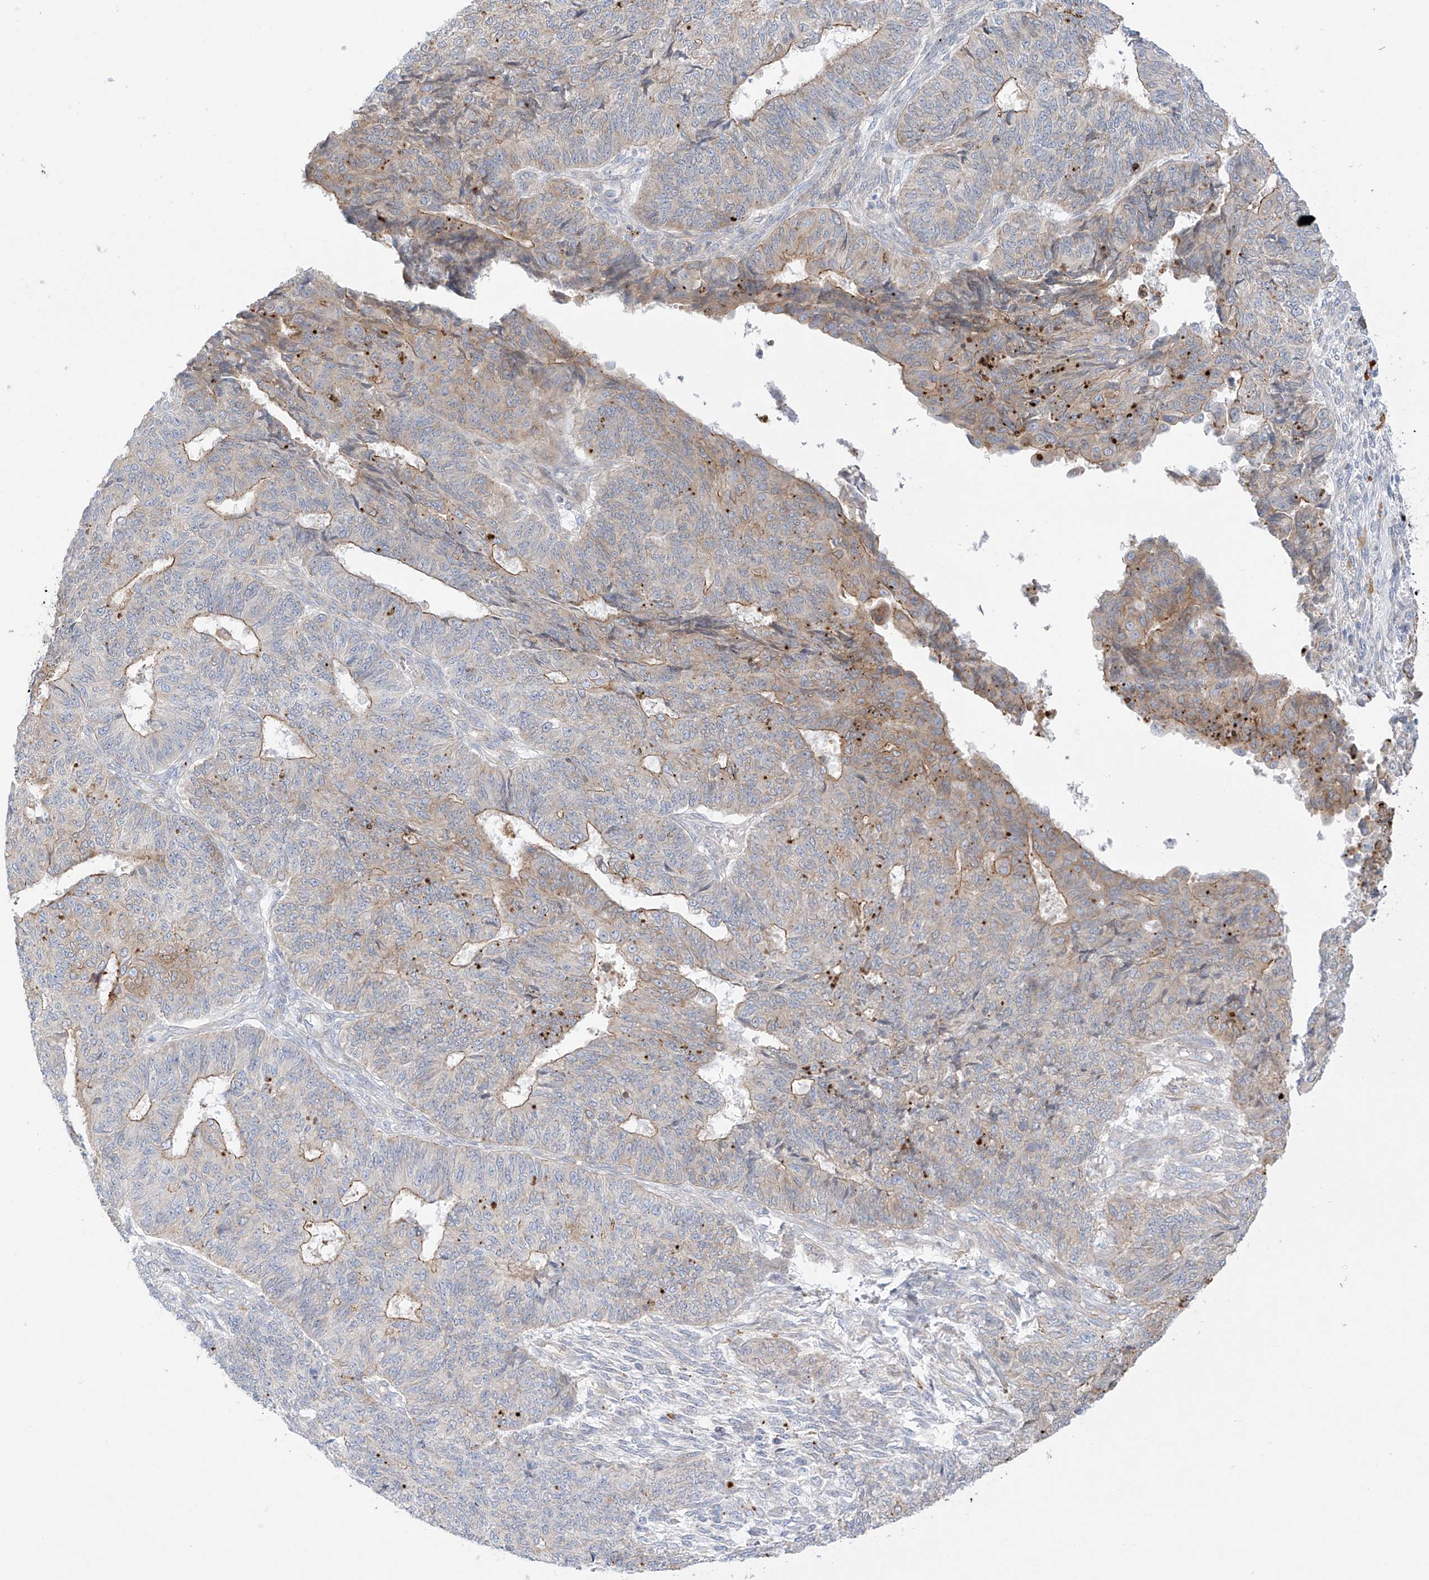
{"staining": {"intensity": "moderate", "quantity": "<25%", "location": "cytoplasmic/membranous"}, "tissue": "endometrial cancer", "cell_type": "Tumor cells", "image_type": "cancer", "snomed": [{"axis": "morphology", "description": "Adenocarcinoma, NOS"}, {"axis": "topography", "description": "Endometrium"}], "caption": "An image showing moderate cytoplasmic/membranous expression in approximately <25% of tumor cells in endometrial cancer, as visualized by brown immunohistochemical staining.", "gene": "PCYOX1", "patient": {"sex": "female", "age": 32}}